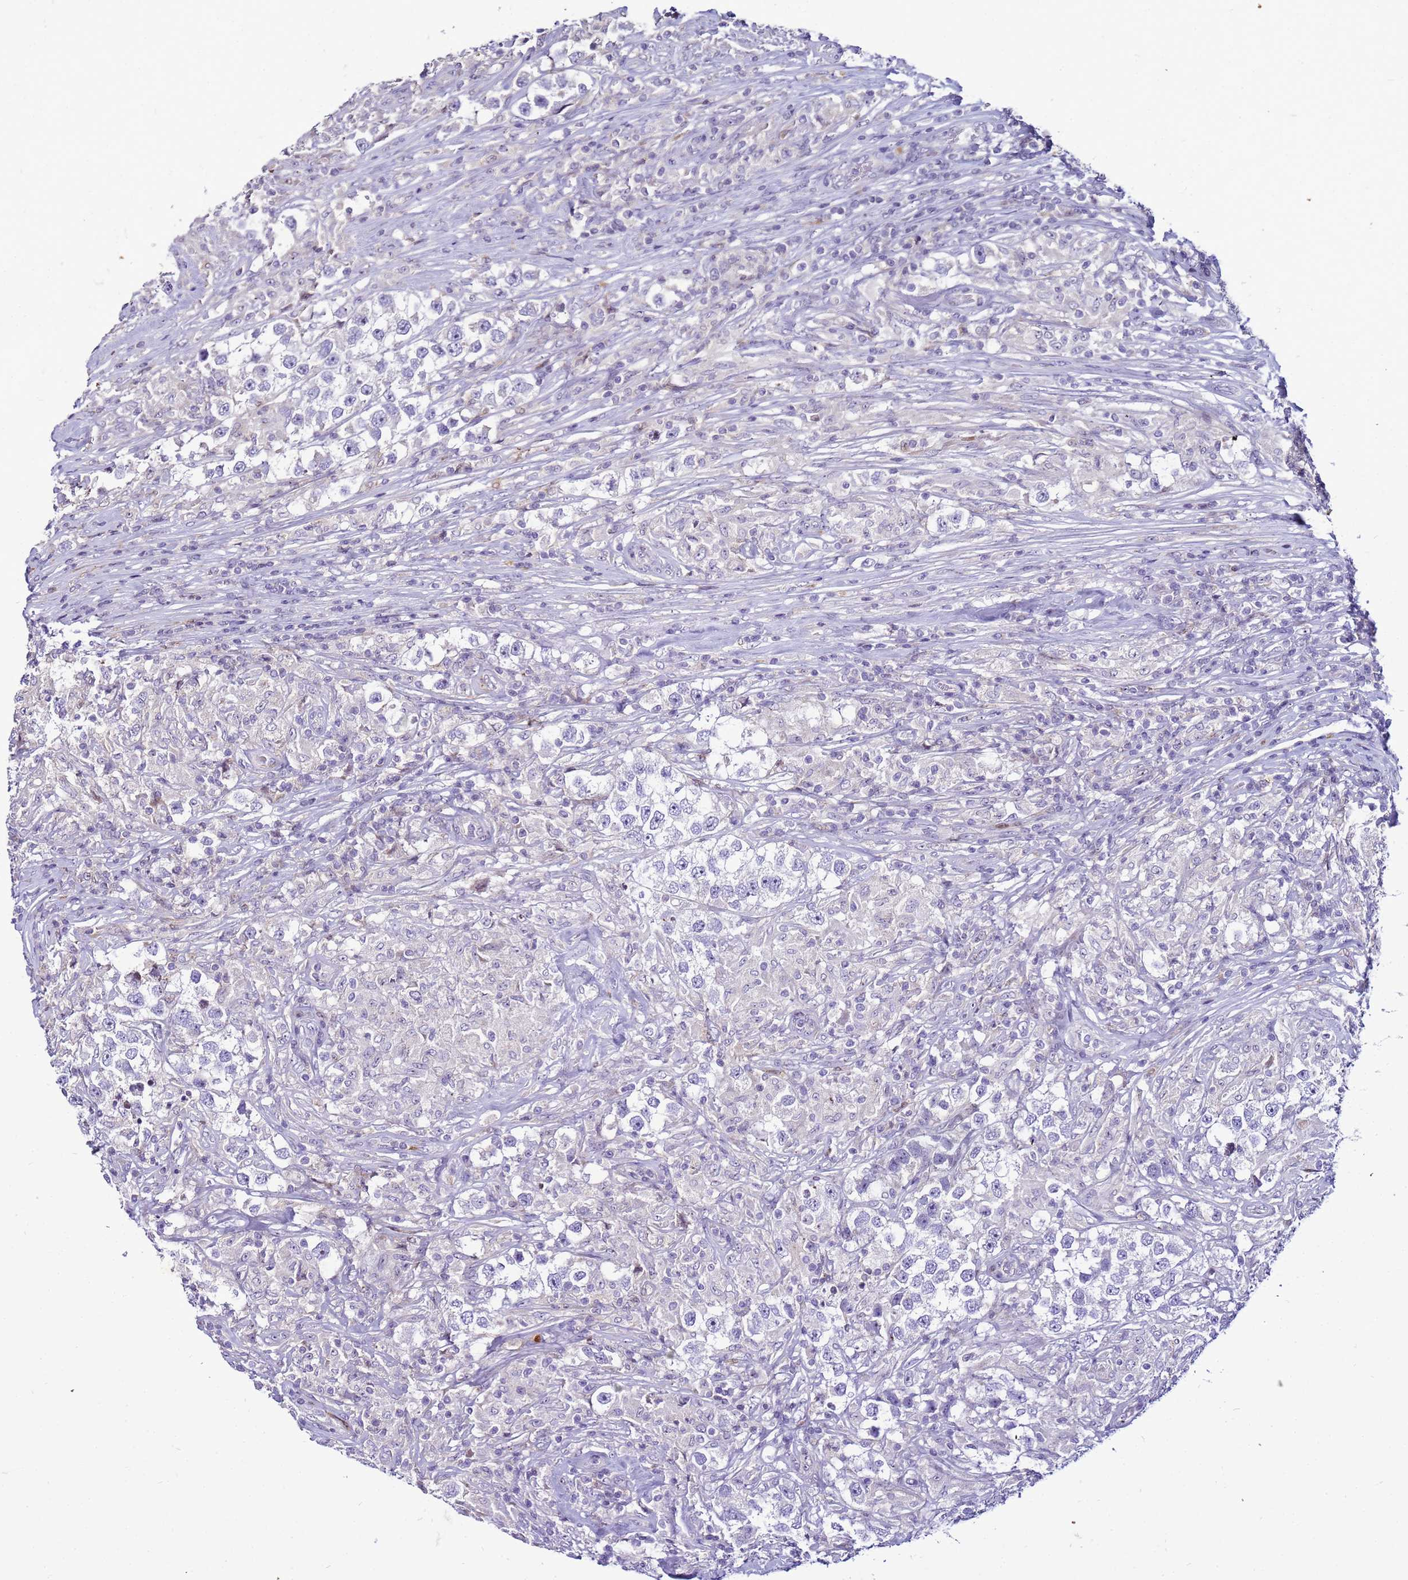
{"staining": {"intensity": "negative", "quantity": "none", "location": "none"}, "tissue": "testis cancer", "cell_type": "Tumor cells", "image_type": "cancer", "snomed": [{"axis": "morphology", "description": "Seminoma, NOS"}, {"axis": "topography", "description": "Testis"}], "caption": "Immunohistochemistry (IHC) image of neoplastic tissue: human testis cancer (seminoma) stained with DAB (3,3'-diaminobenzidine) reveals no significant protein positivity in tumor cells.", "gene": "VPS4B", "patient": {"sex": "male", "age": 46}}